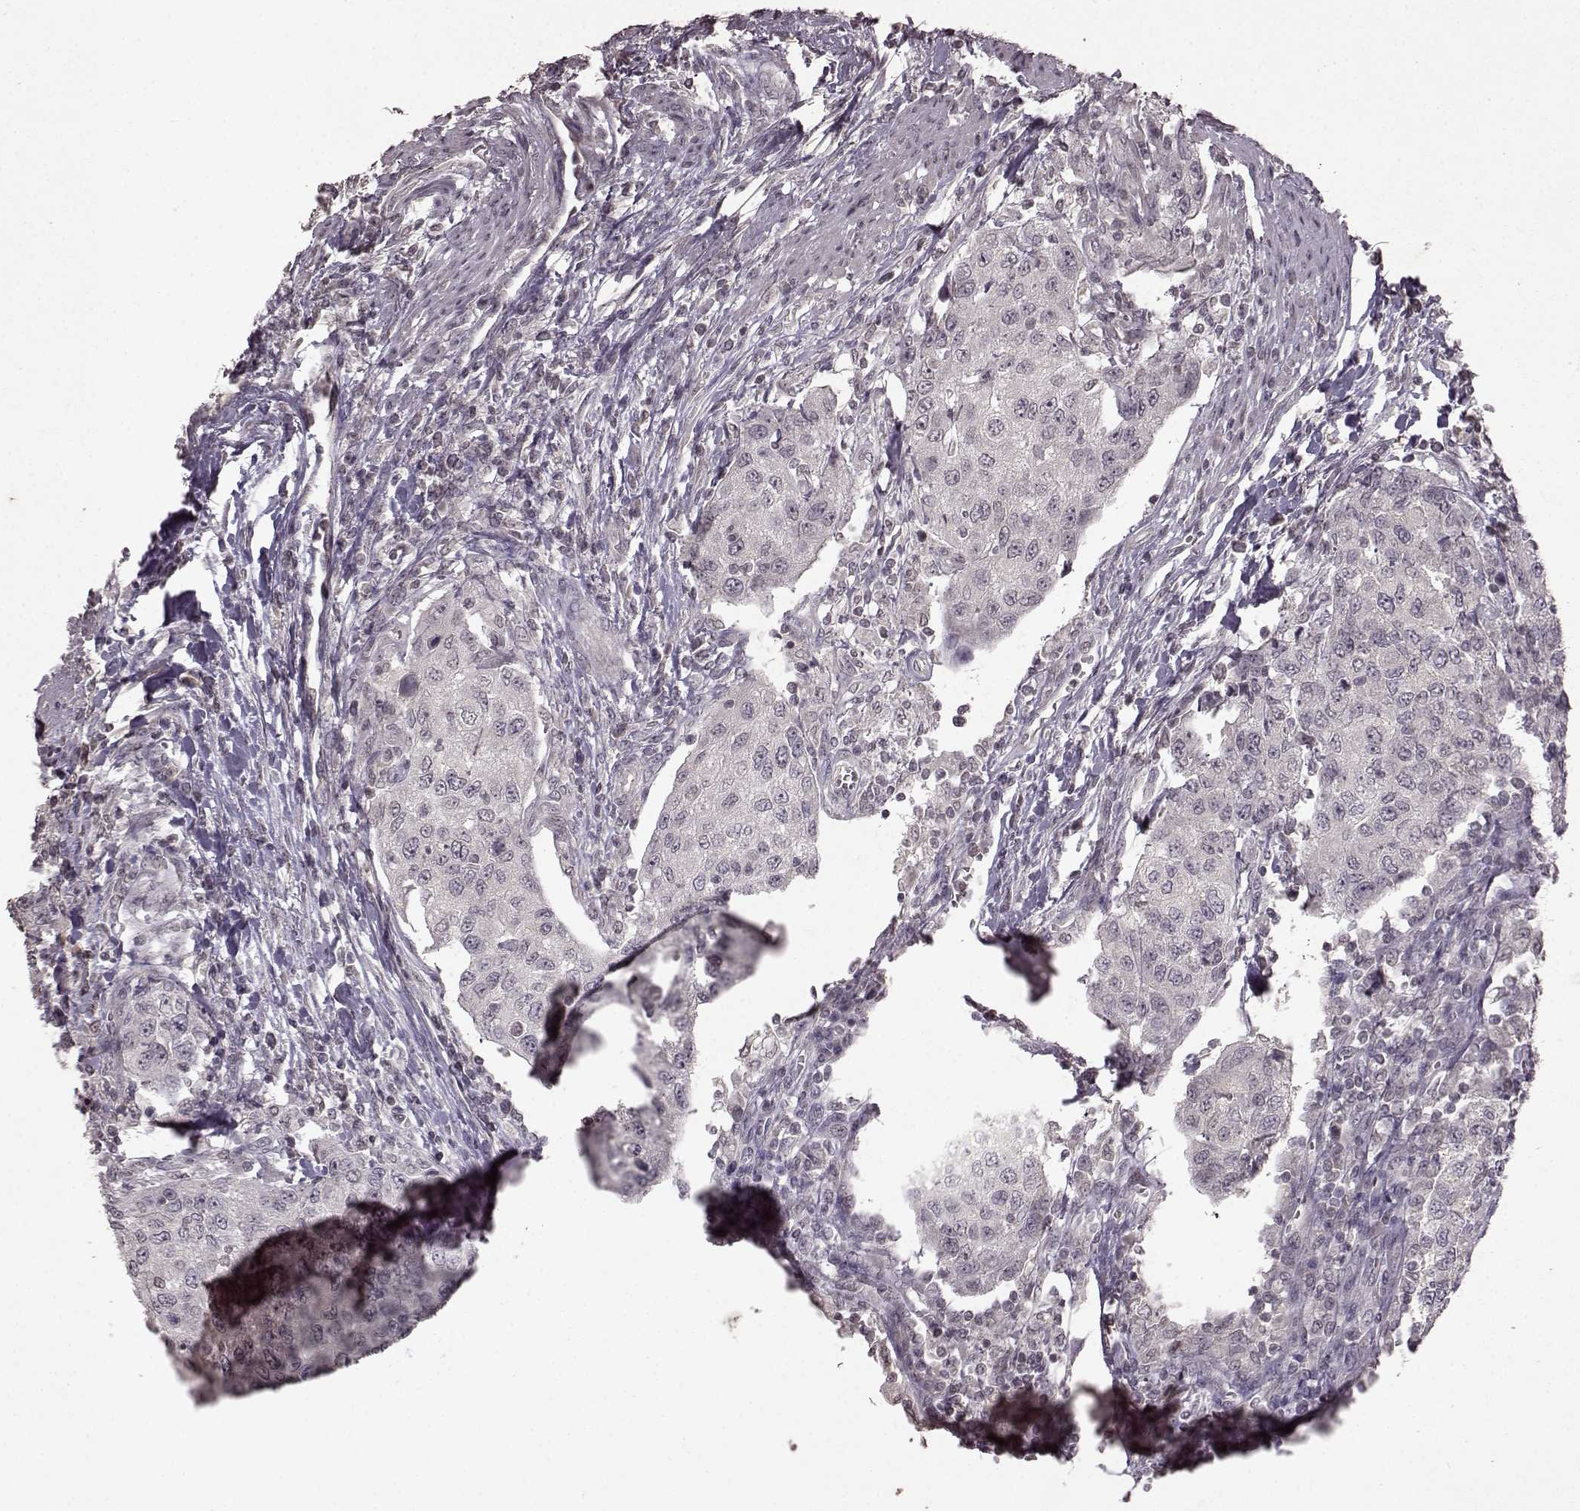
{"staining": {"intensity": "negative", "quantity": "none", "location": "none"}, "tissue": "urothelial cancer", "cell_type": "Tumor cells", "image_type": "cancer", "snomed": [{"axis": "morphology", "description": "Urothelial carcinoma, High grade"}, {"axis": "topography", "description": "Urinary bladder"}], "caption": "Immunohistochemistry (IHC) image of urothelial cancer stained for a protein (brown), which exhibits no positivity in tumor cells. (DAB IHC visualized using brightfield microscopy, high magnification).", "gene": "LHB", "patient": {"sex": "female", "age": 78}}